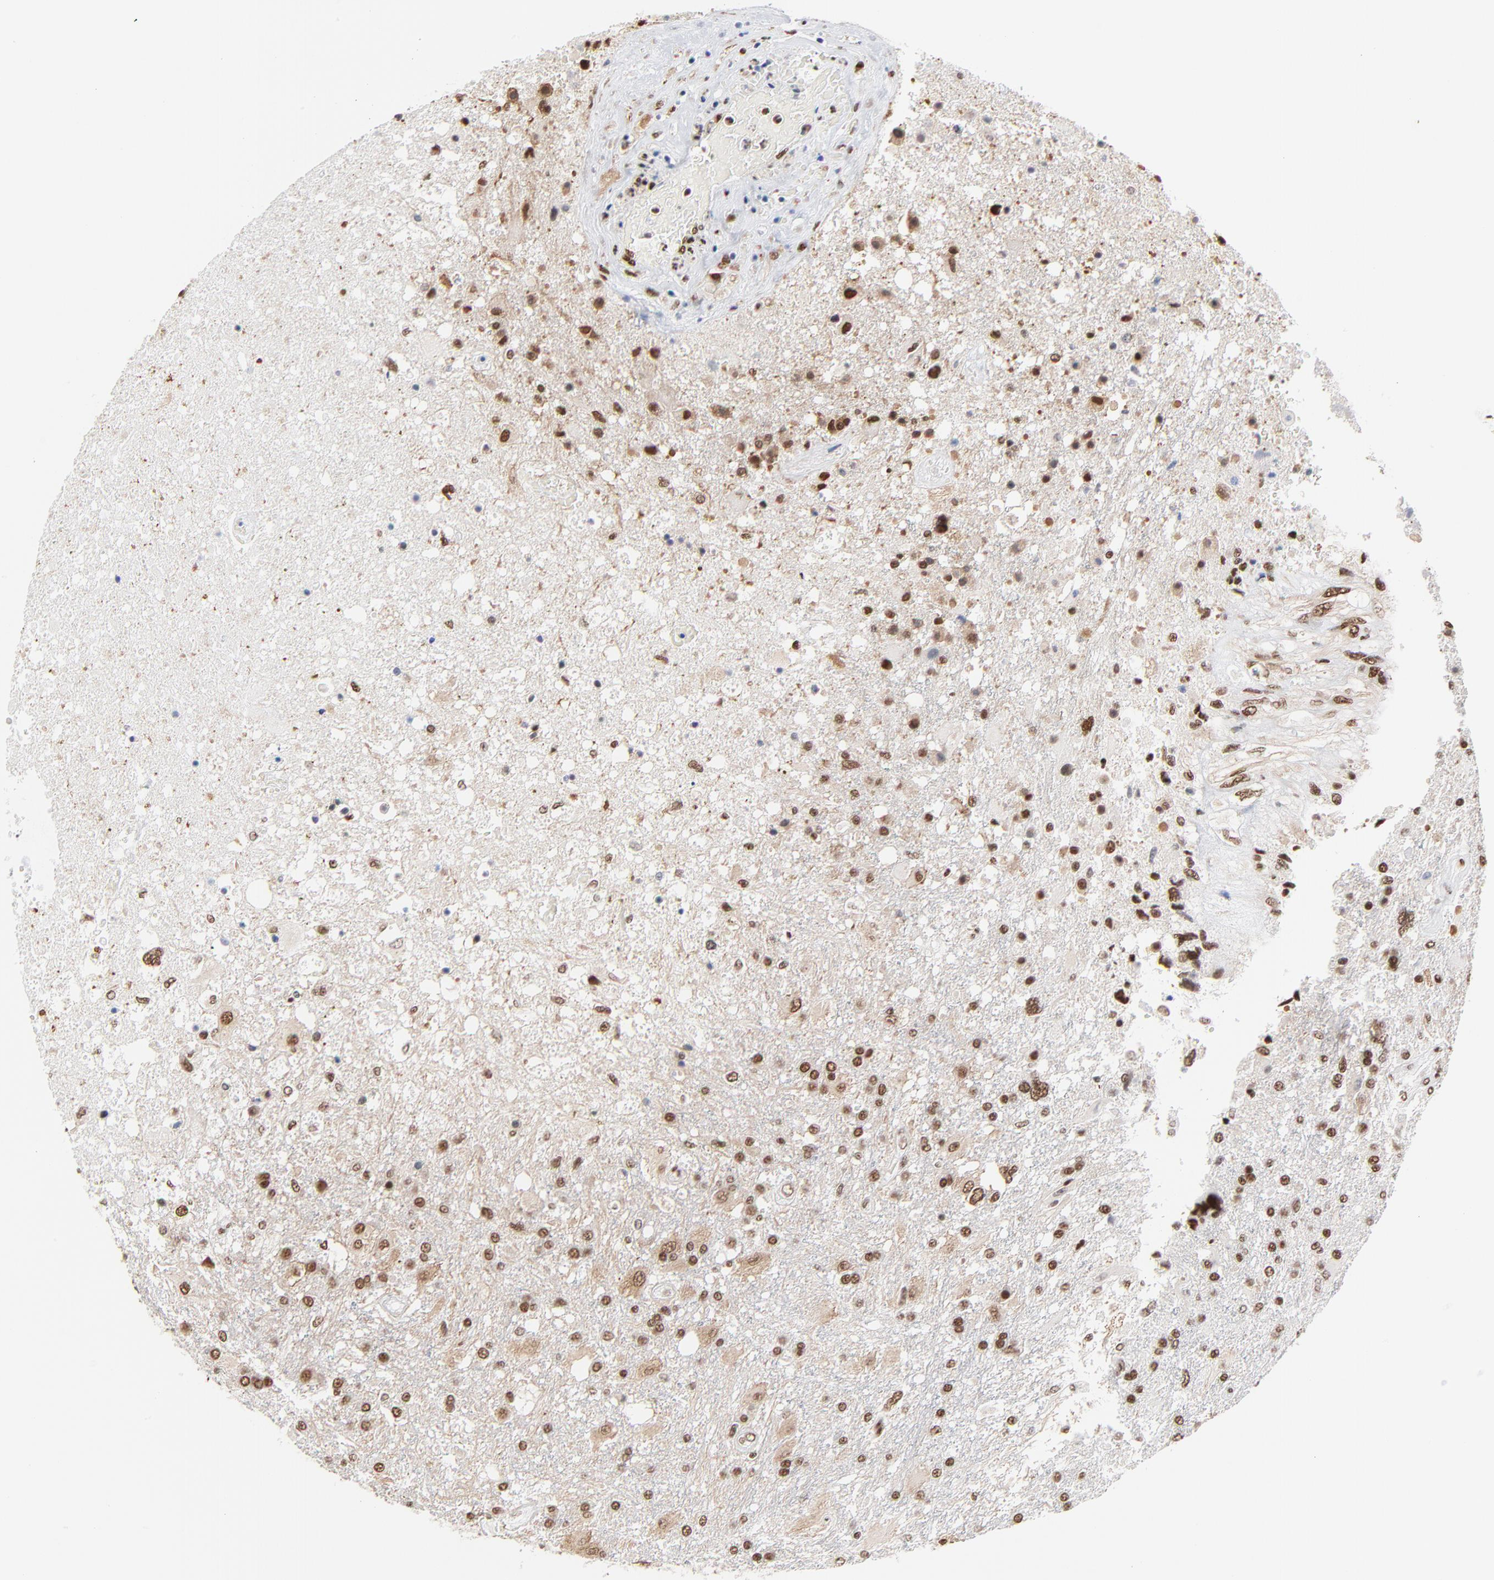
{"staining": {"intensity": "strong", "quantity": ">75%", "location": "nuclear"}, "tissue": "glioma", "cell_type": "Tumor cells", "image_type": "cancer", "snomed": [{"axis": "morphology", "description": "Glioma, malignant, High grade"}, {"axis": "topography", "description": "Cerebral cortex"}], "caption": "High-magnification brightfield microscopy of glioma stained with DAB (brown) and counterstained with hematoxylin (blue). tumor cells exhibit strong nuclear positivity is present in about>75% of cells.", "gene": "CREB1", "patient": {"sex": "male", "age": 79}}